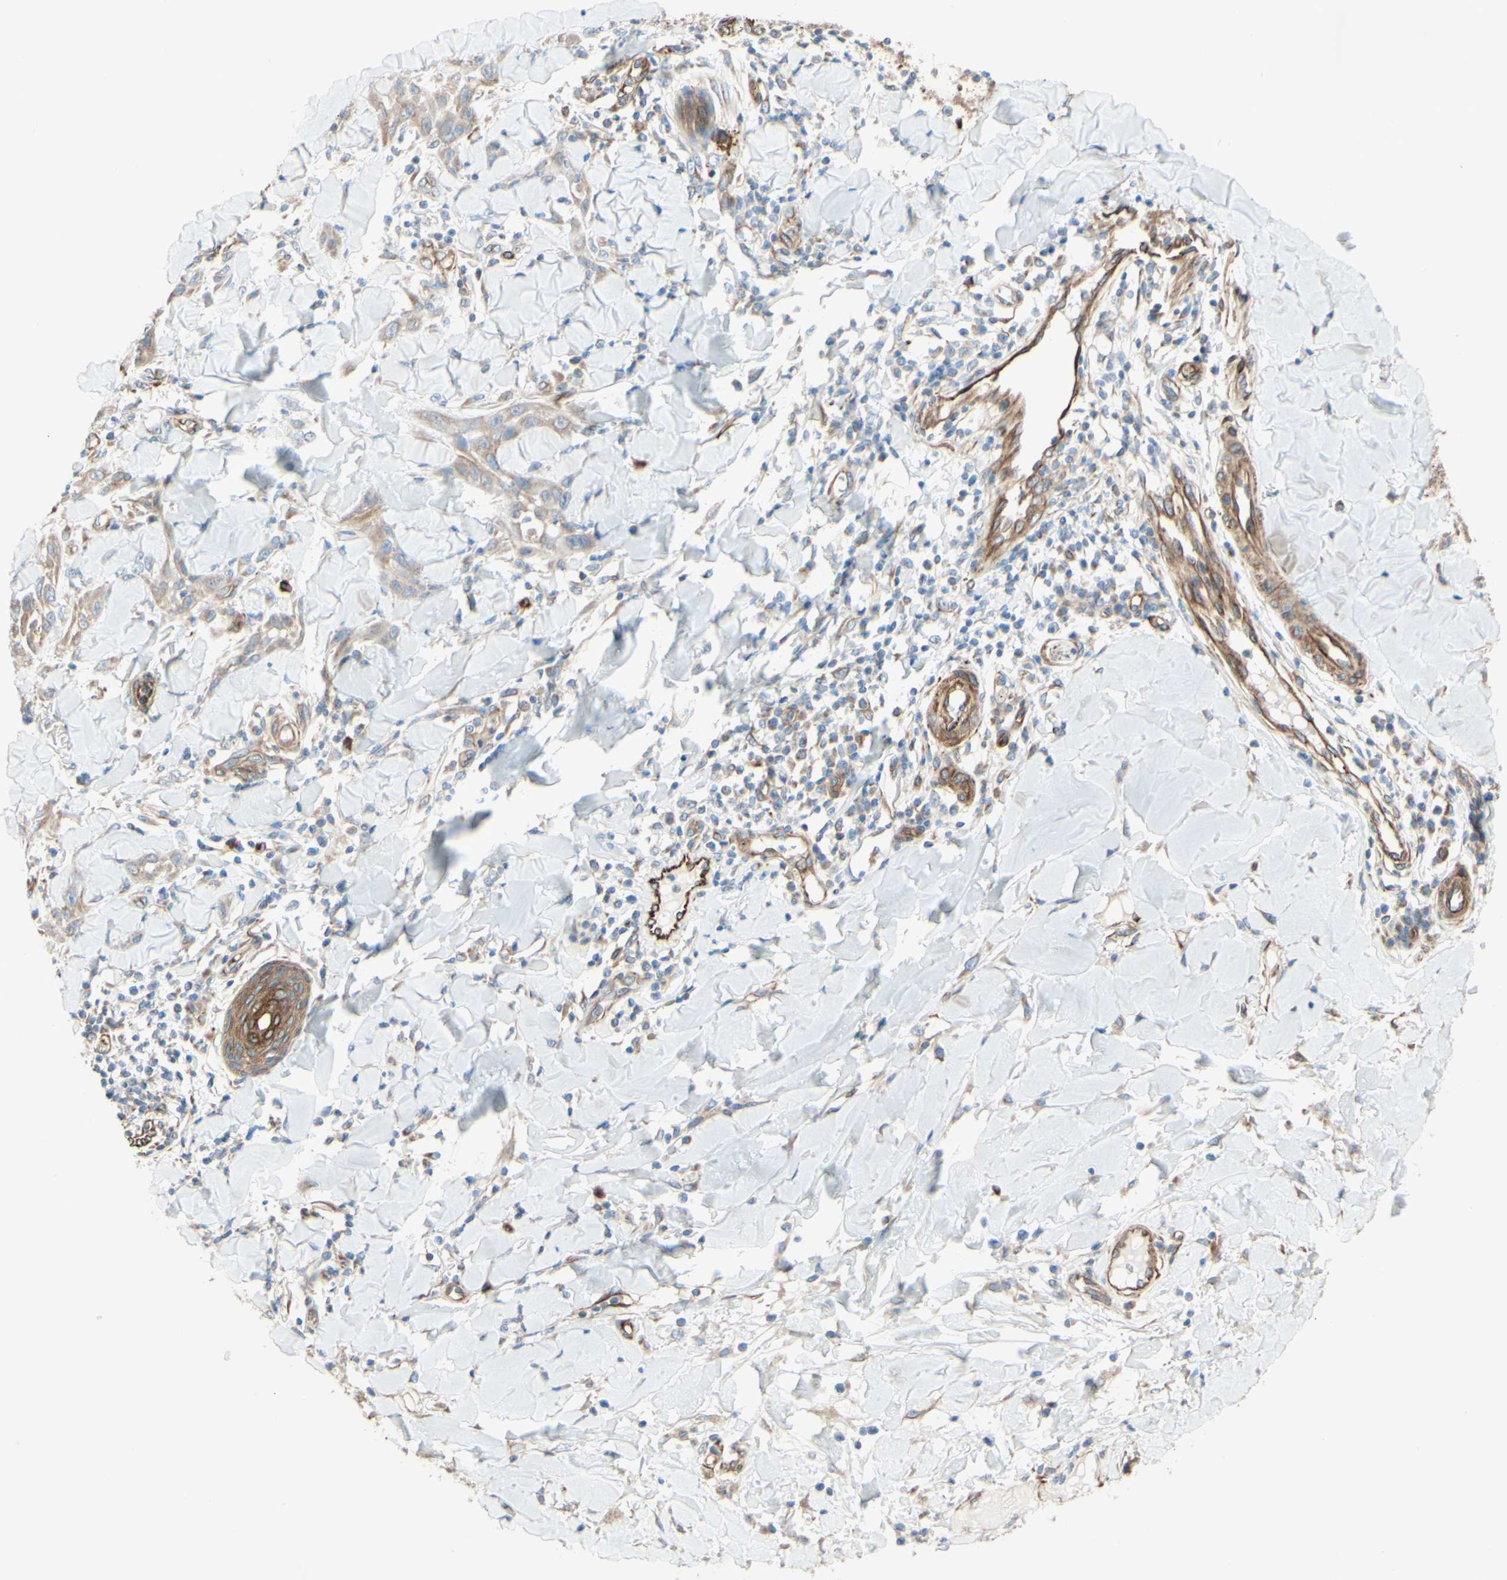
{"staining": {"intensity": "weak", "quantity": ">75%", "location": "cytoplasmic/membranous"}, "tissue": "skin cancer", "cell_type": "Tumor cells", "image_type": "cancer", "snomed": [{"axis": "morphology", "description": "Squamous cell carcinoma, NOS"}, {"axis": "topography", "description": "Skin"}], "caption": "A photomicrograph of human skin squamous cell carcinoma stained for a protein reveals weak cytoplasmic/membranous brown staining in tumor cells.", "gene": "ENDOD1", "patient": {"sex": "male", "age": 24}}